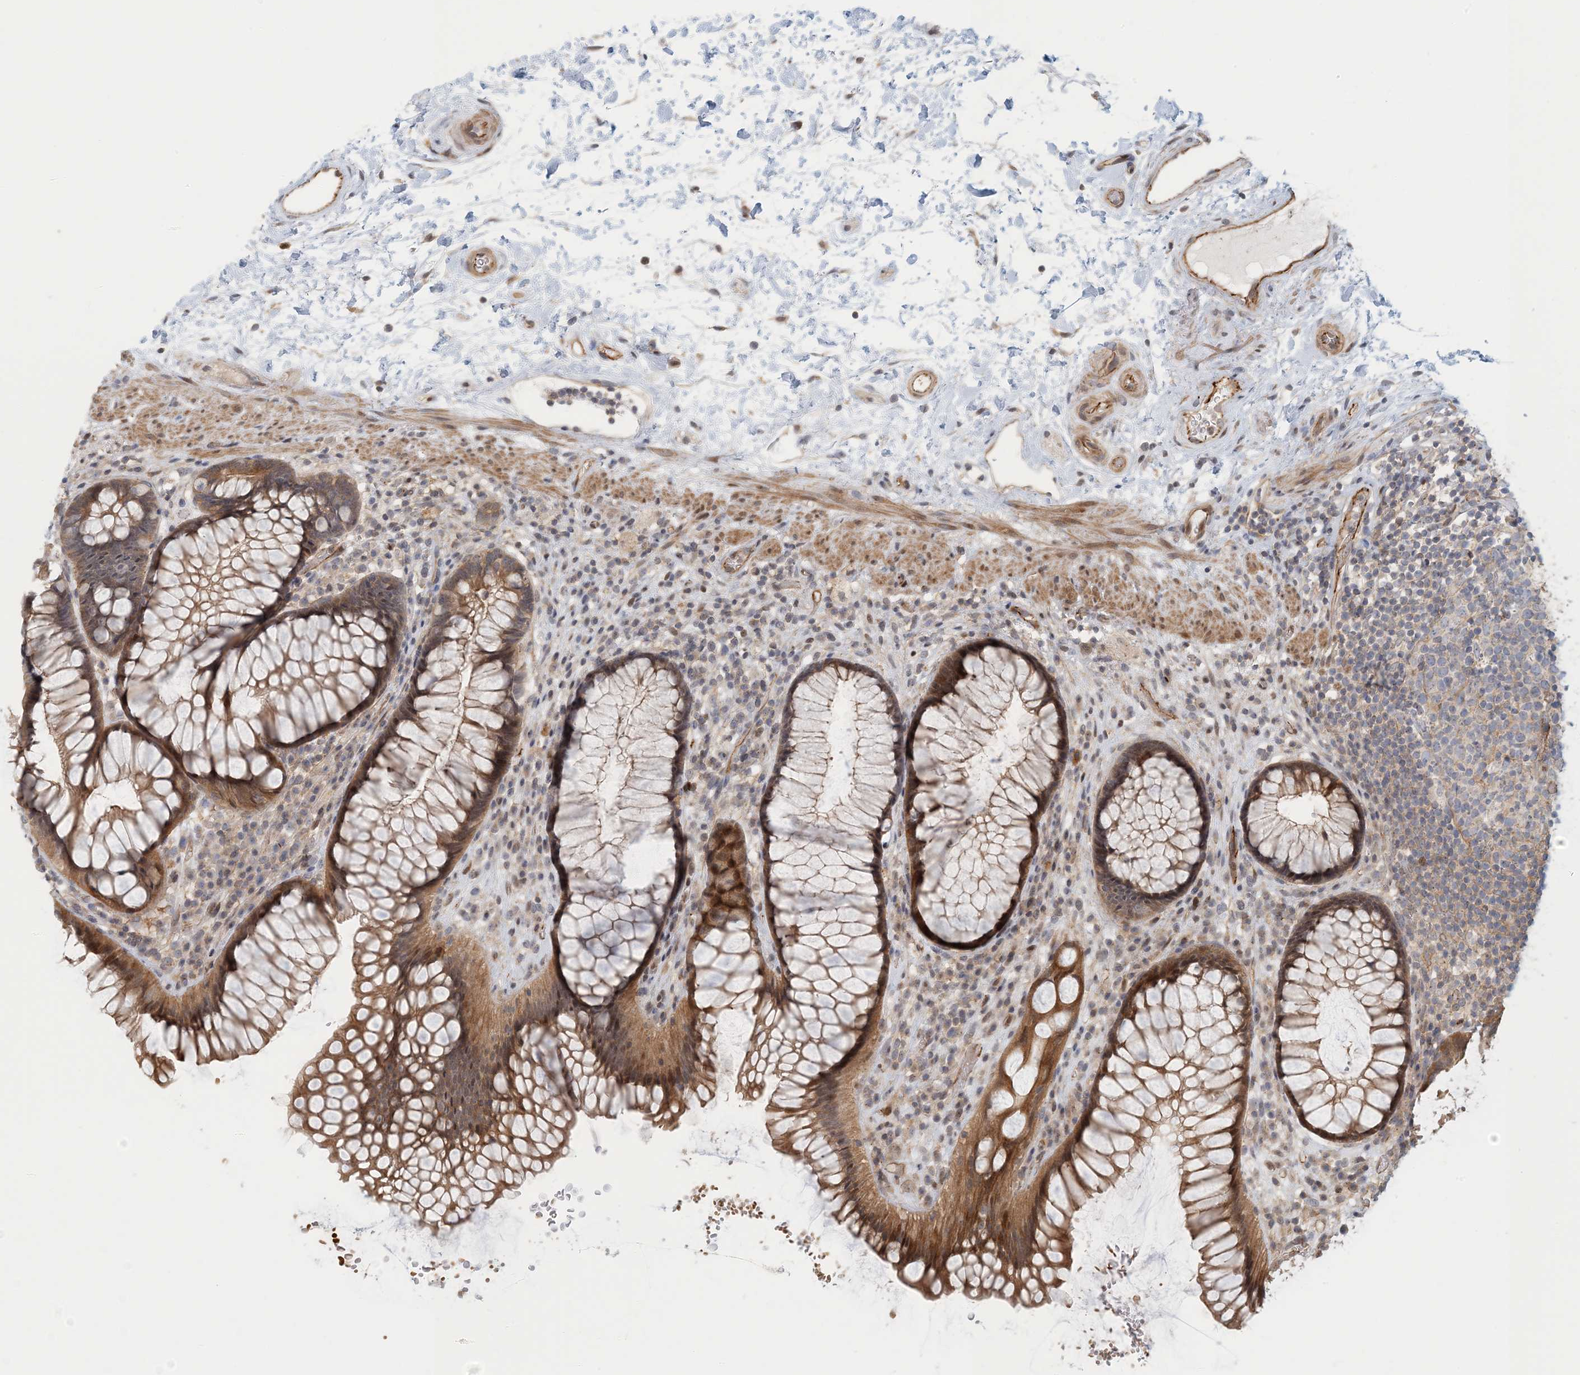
{"staining": {"intensity": "strong", "quantity": ">75%", "location": "cytoplasmic/membranous,nuclear"}, "tissue": "rectum", "cell_type": "Glandular cells", "image_type": "normal", "snomed": [{"axis": "morphology", "description": "Normal tissue, NOS"}, {"axis": "topography", "description": "Rectum"}], "caption": "Rectum stained with DAB (3,3'-diaminobenzidine) immunohistochemistry (IHC) displays high levels of strong cytoplasmic/membranous,nuclear expression in about >75% of glandular cells. The staining was performed using DAB (3,3'-diaminobenzidine), with brown indicating positive protein expression. Nuclei are stained blue with hematoxylin.", "gene": "MAPKBP1", "patient": {"sex": "male", "age": 51}}